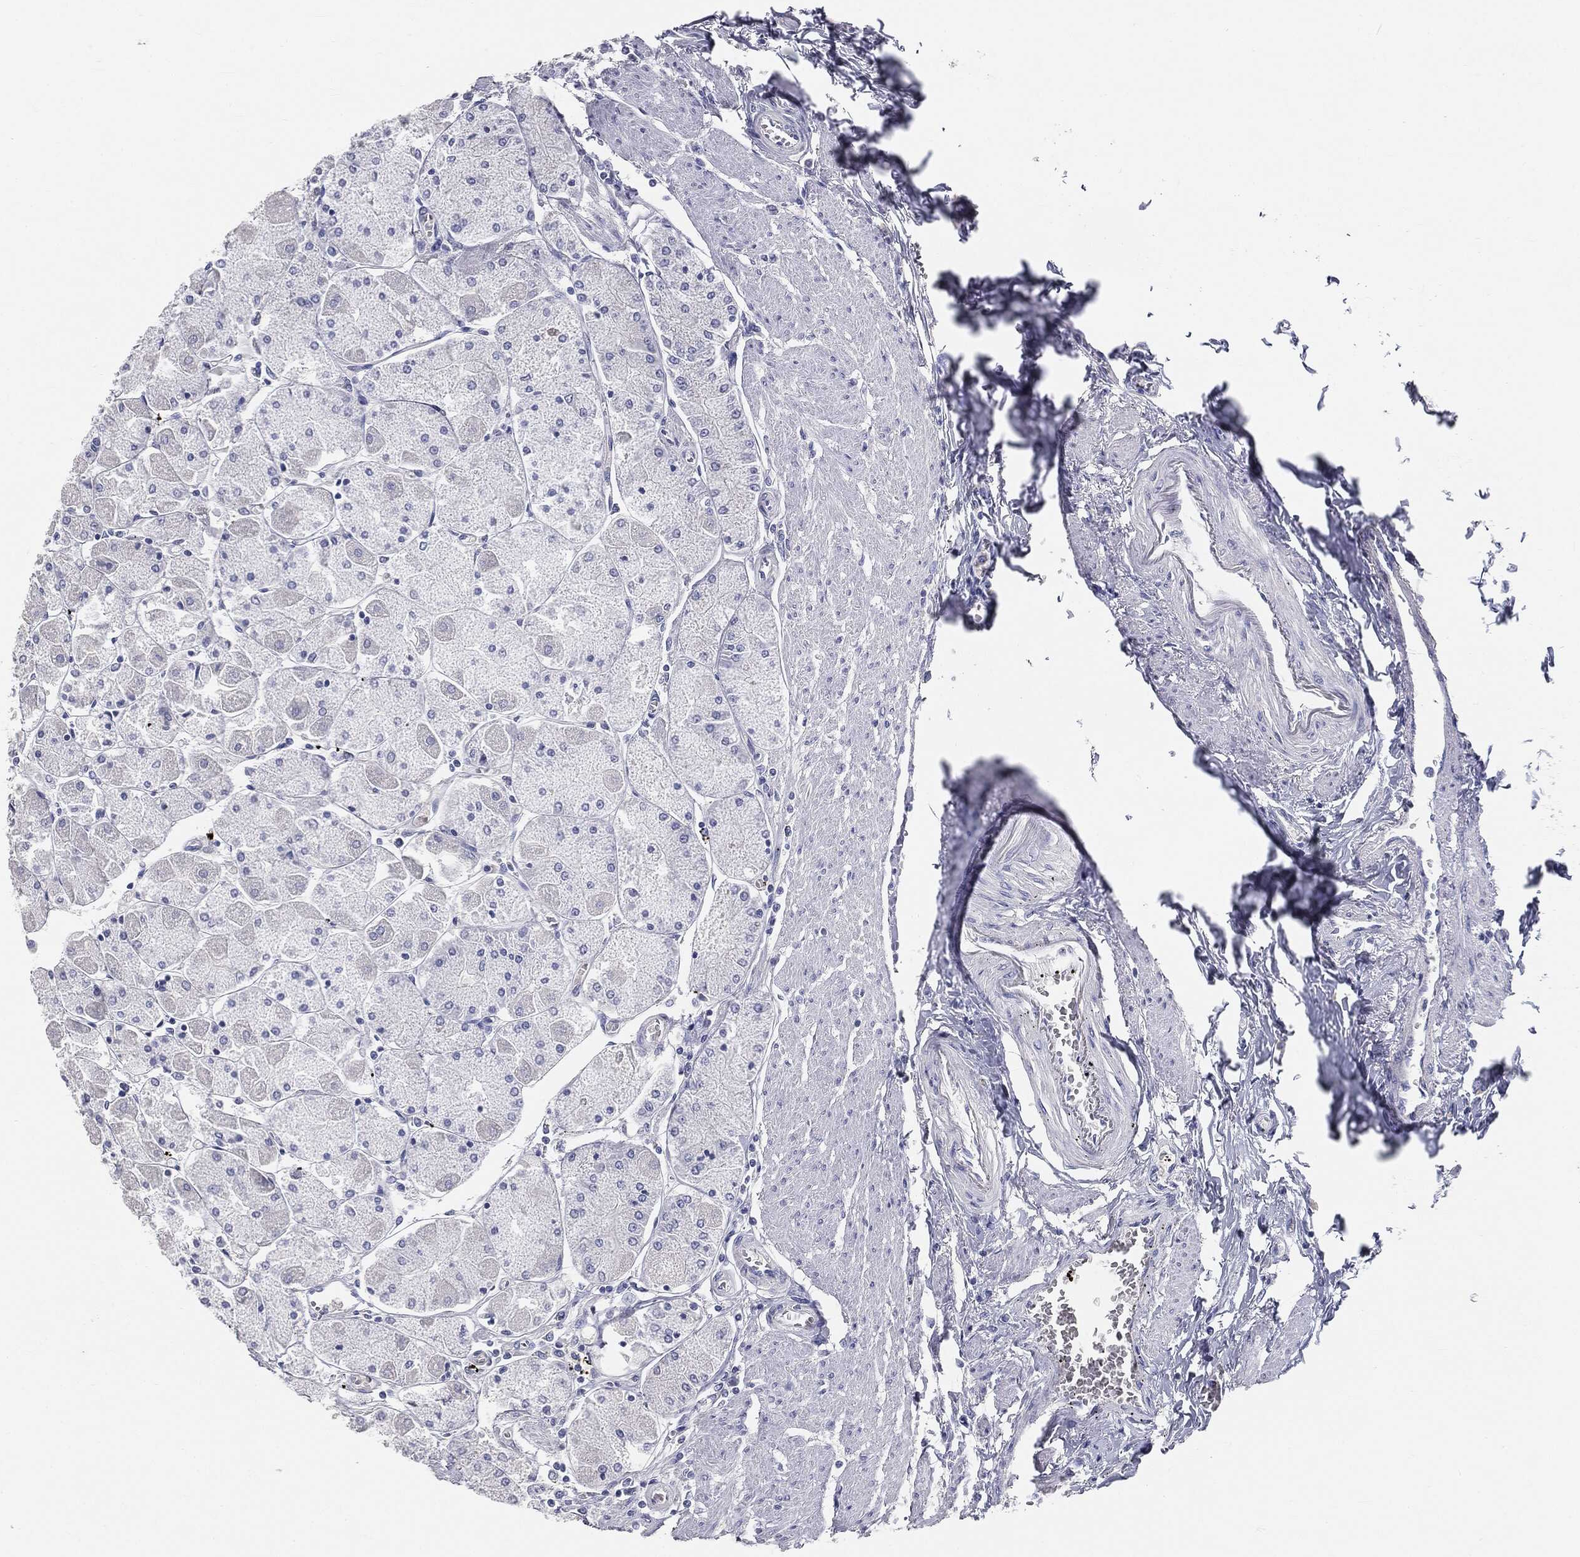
{"staining": {"intensity": "weak", "quantity": "<25%", "location": "cytoplasmic/membranous"}, "tissue": "stomach", "cell_type": "Glandular cells", "image_type": "normal", "snomed": [{"axis": "morphology", "description": "Normal tissue, NOS"}, {"axis": "topography", "description": "Stomach"}], "caption": "IHC of normal human stomach reveals no staining in glandular cells. The staining was performed using DAB (3,3'-diaminobenzidine) to visualize the protein expression in brown, while the nuclei were stained in blue with hematoxylin (Magnification: 20x).", "gene": "CUZD1", "patient": {"sex": "male", "age": 70}}